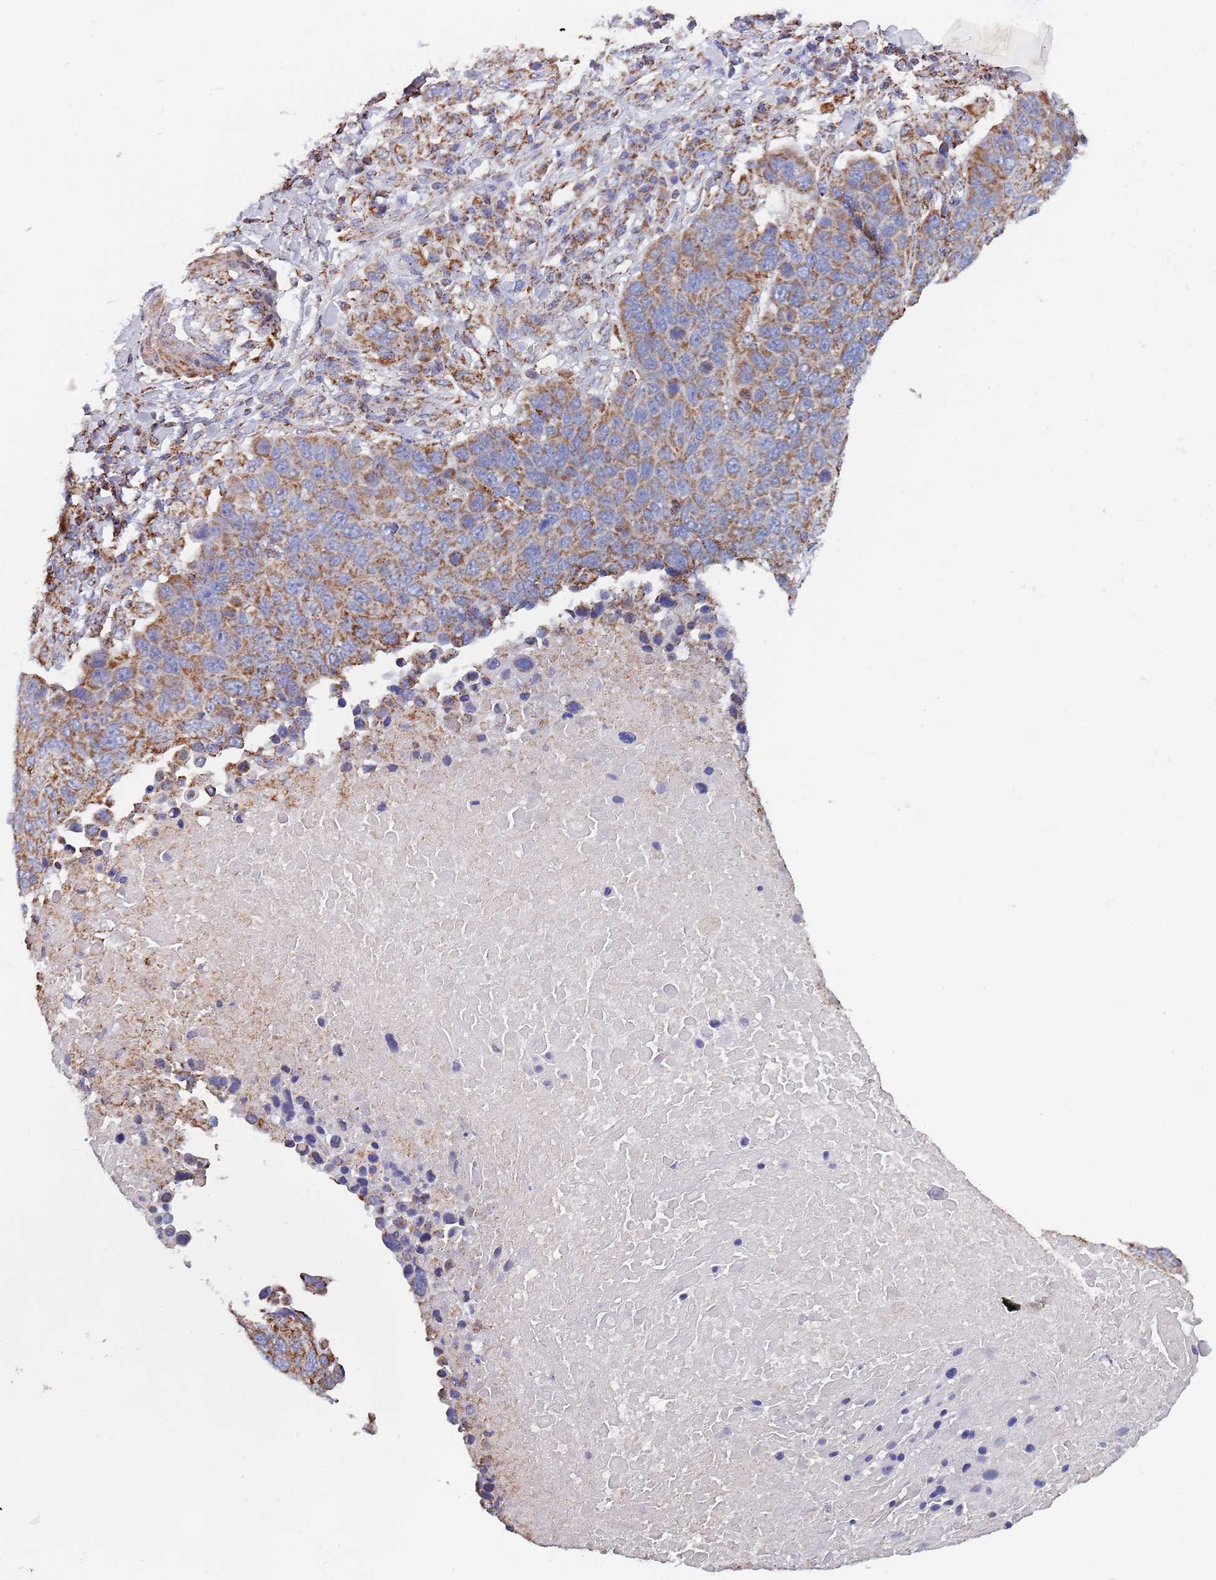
{"staining": {"intensity": "moderate", "quantity": ">75%", "location": "cytoplasmic/membranous"}, "tissue": "lung cancer", "cell_type": "Tumor cells", "image_type": "cancer", "snomed": [{"axis": "morphology", "description": "Normal tissue, NOS"}, {"axis": "morphology", "description": "Squamous cell carcinoma, NOS"}, {"axis": "topography", "description": "Lymph node"}, {"axis": "topography", "description": "Lung"}], "caption": "Human lung cancer (squamous cell carcinoma) stained with a brown dye reveals moderate cytoplasmic/membranous positive staining in approximately >75% of tumor cells.", "gene": "PGP", "patient": {"sex": "male", "age": 66}}